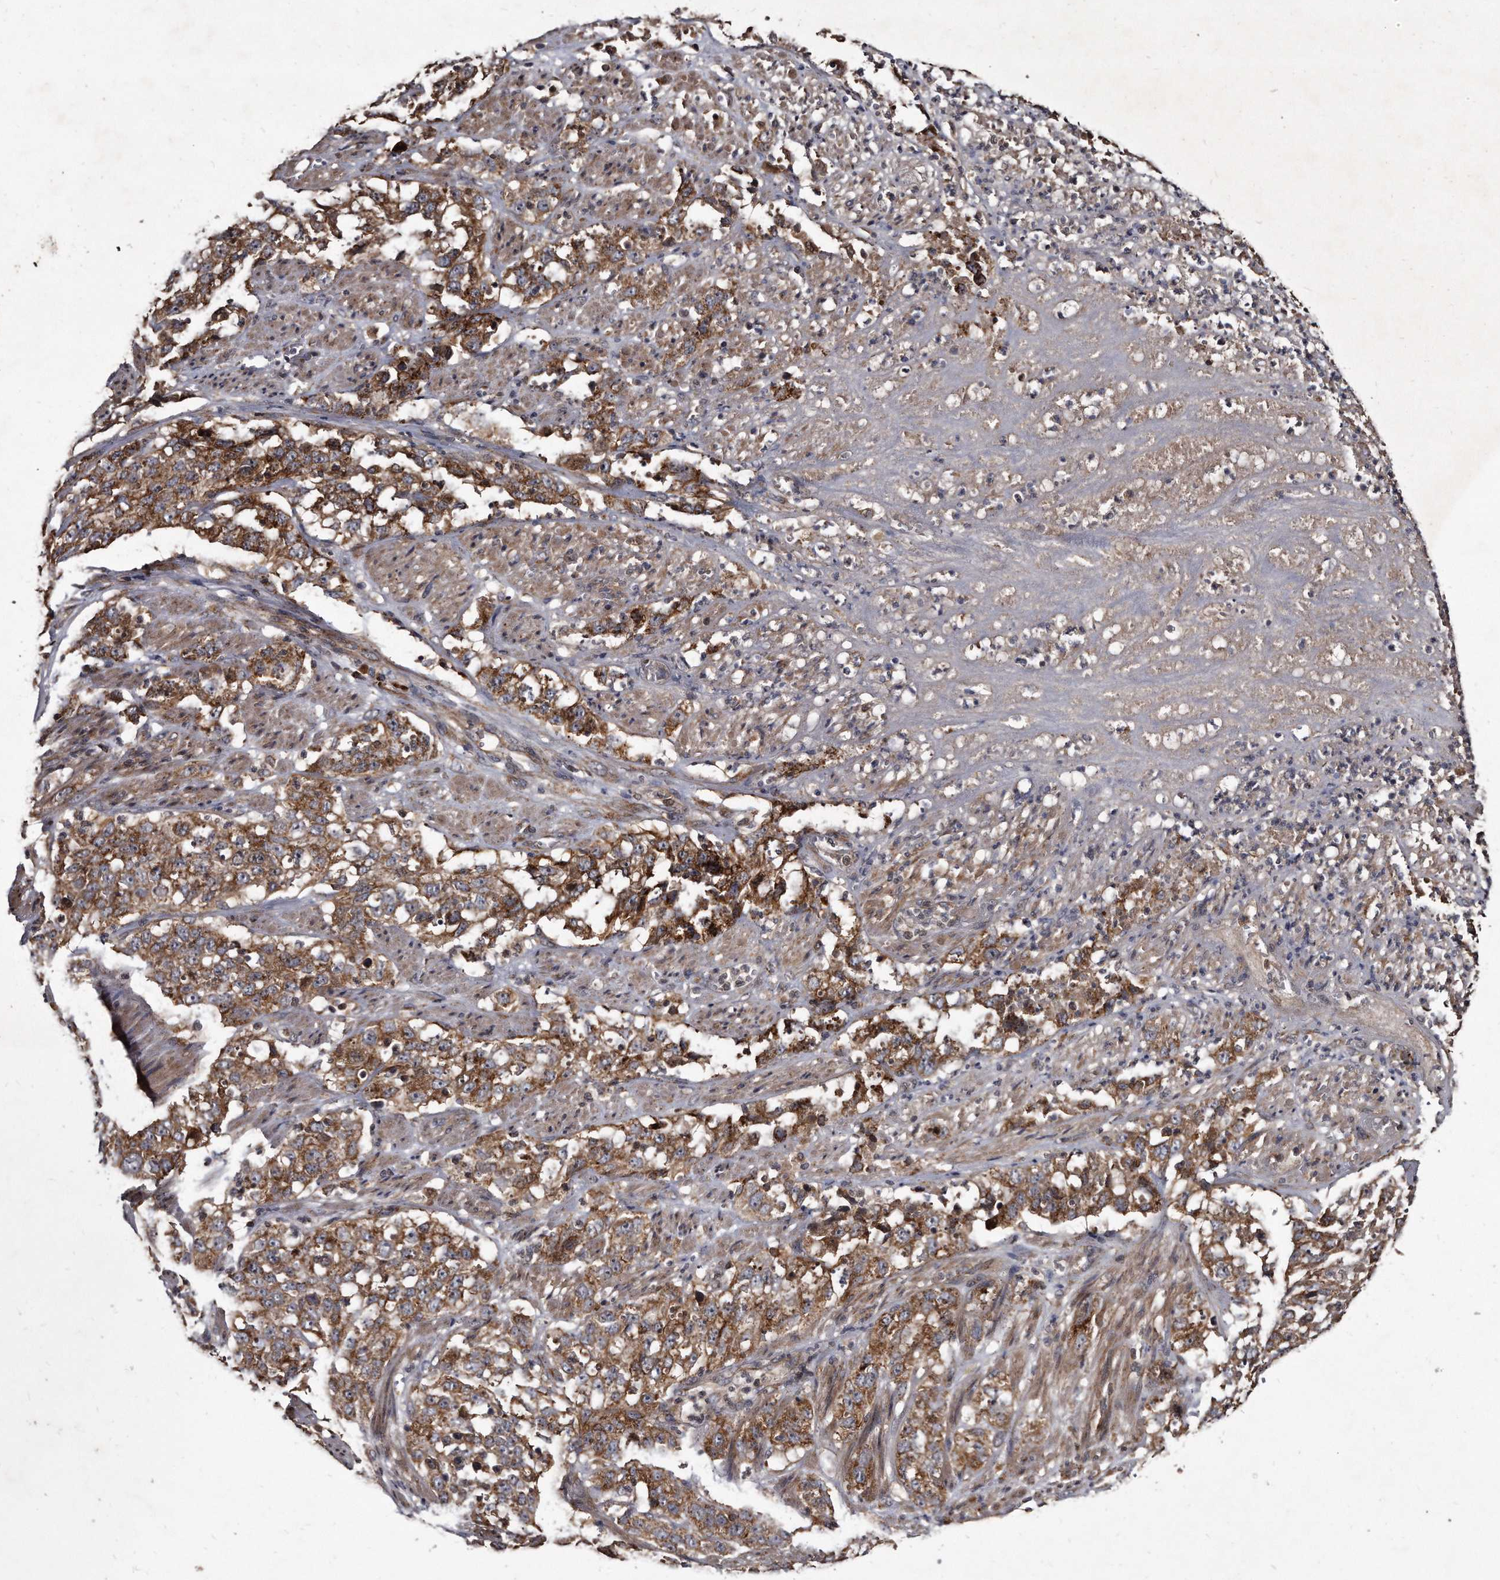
{"staining": {"intensity": "moderate", "quantity": ">75%", "location": "cytoplasmic/membranous"}, "tissue": "stomach cancer", "cell_type": "Tumor cells", "image_type": "cancer", "snomed": [{"axis": "morphology", "description": "Adenocarcinoma, NOS"}, {"axis": "topography", "description": "Stomach"}], "caption": "IHC (DAB (3,3'-diaminobenzidine)) staining of stomach cancer (adenocarcinoma) shows moderate cytoplasmic/membranous protein positivity in approximately >75% of tumor cells.", "gene": "FAM136A", "patient": {"sex": "male", "age": 48}}